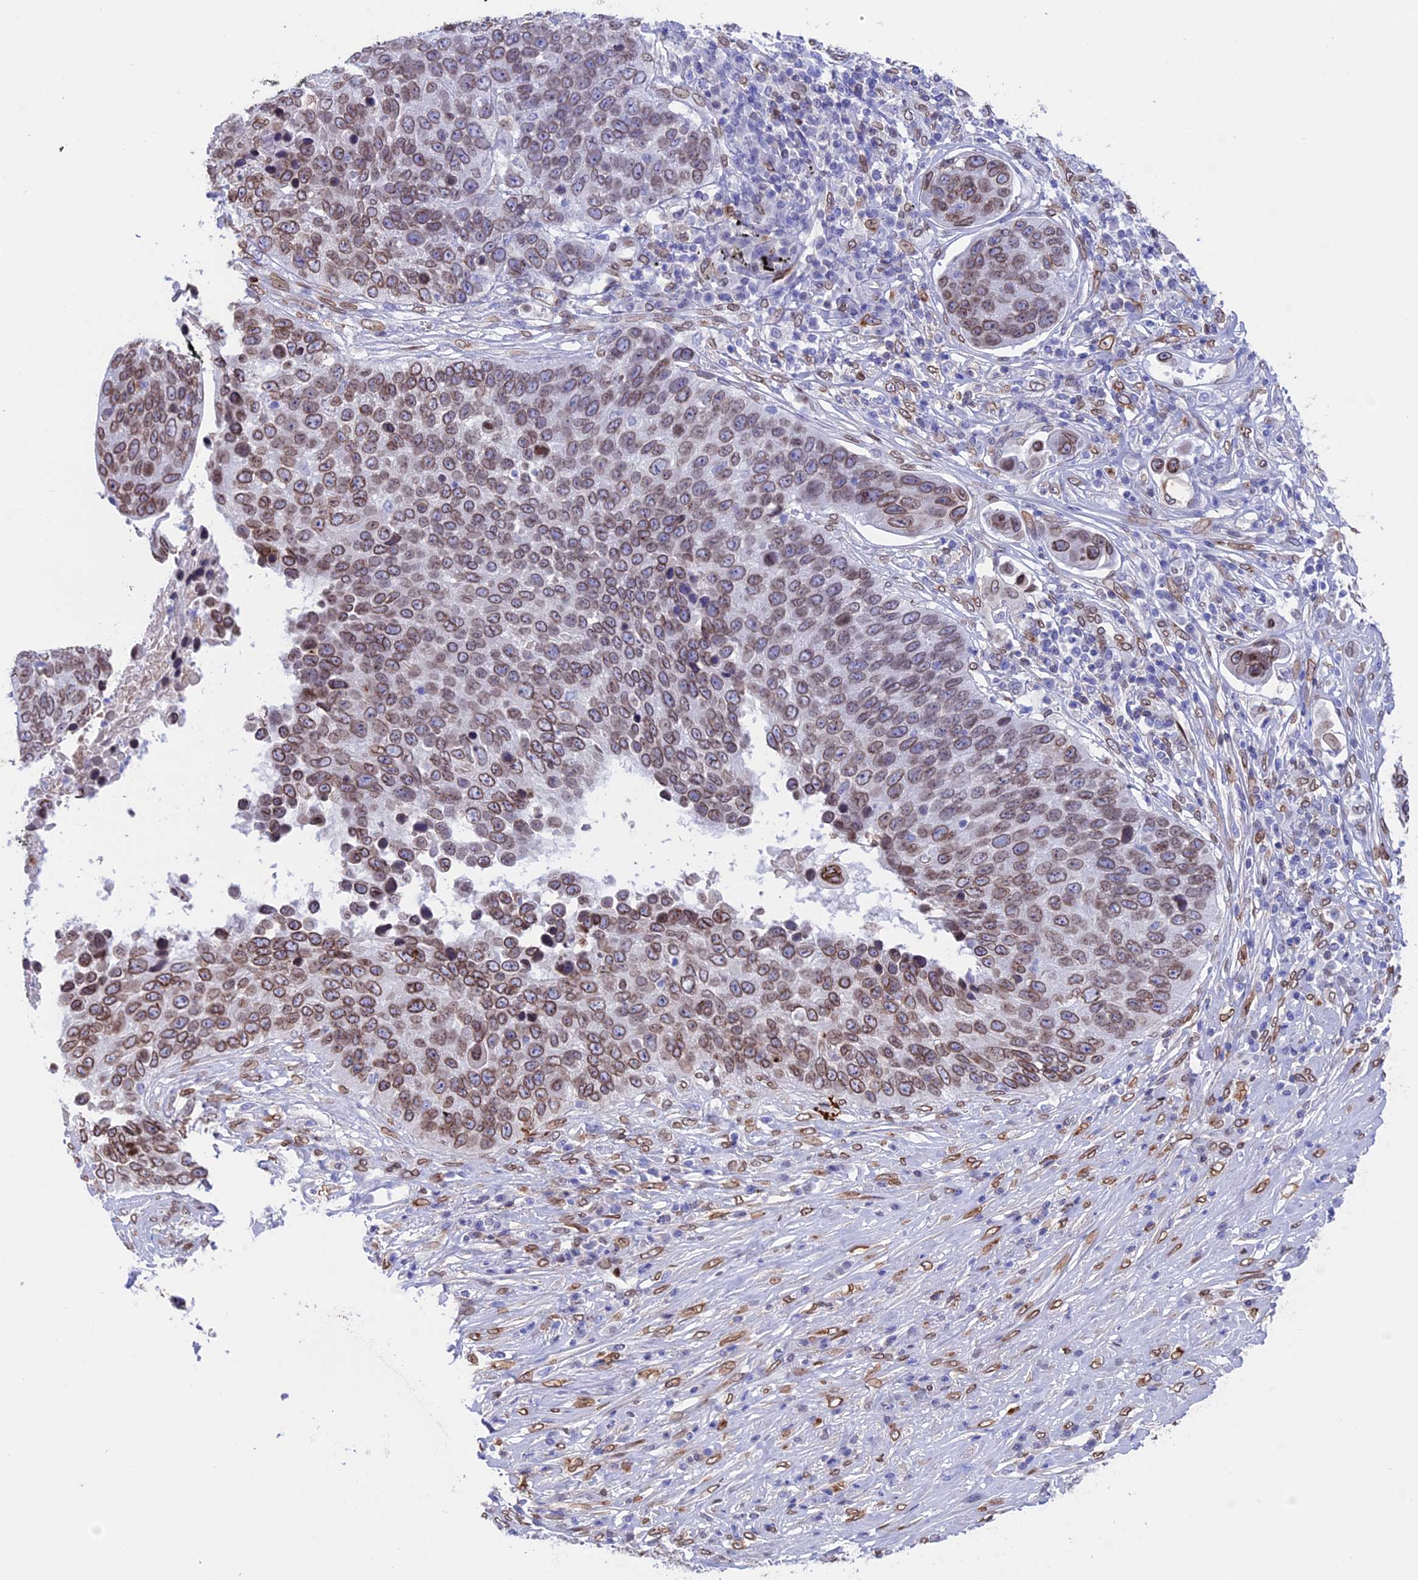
{"staining": {"intensity": "moderate", "quantity": ">75%", "location": "cytoplasmic/membranous,nuclear"}, "tissue": "lung cancer", "cell_type": "Tumor cells", "image_type": "cancer", "snomed": [{"axis": "morphology", "description": "Squamous cell carcinoma, NOS"}, {"axis": "topography", "description": "Lung"}], "caption": "Immunohistochemical staining of lung cancer (squamous cell carcinoma) demonstrates medium levels of moderate cytoplasmic/membranous and nuclear protein positivity in about >75% of tumor cells. (DAB IHC, brown staining for protein, blue staining for nuclei).", "gene": "TMPRSS7", "patient": {"sex": "male", "age": 66}}